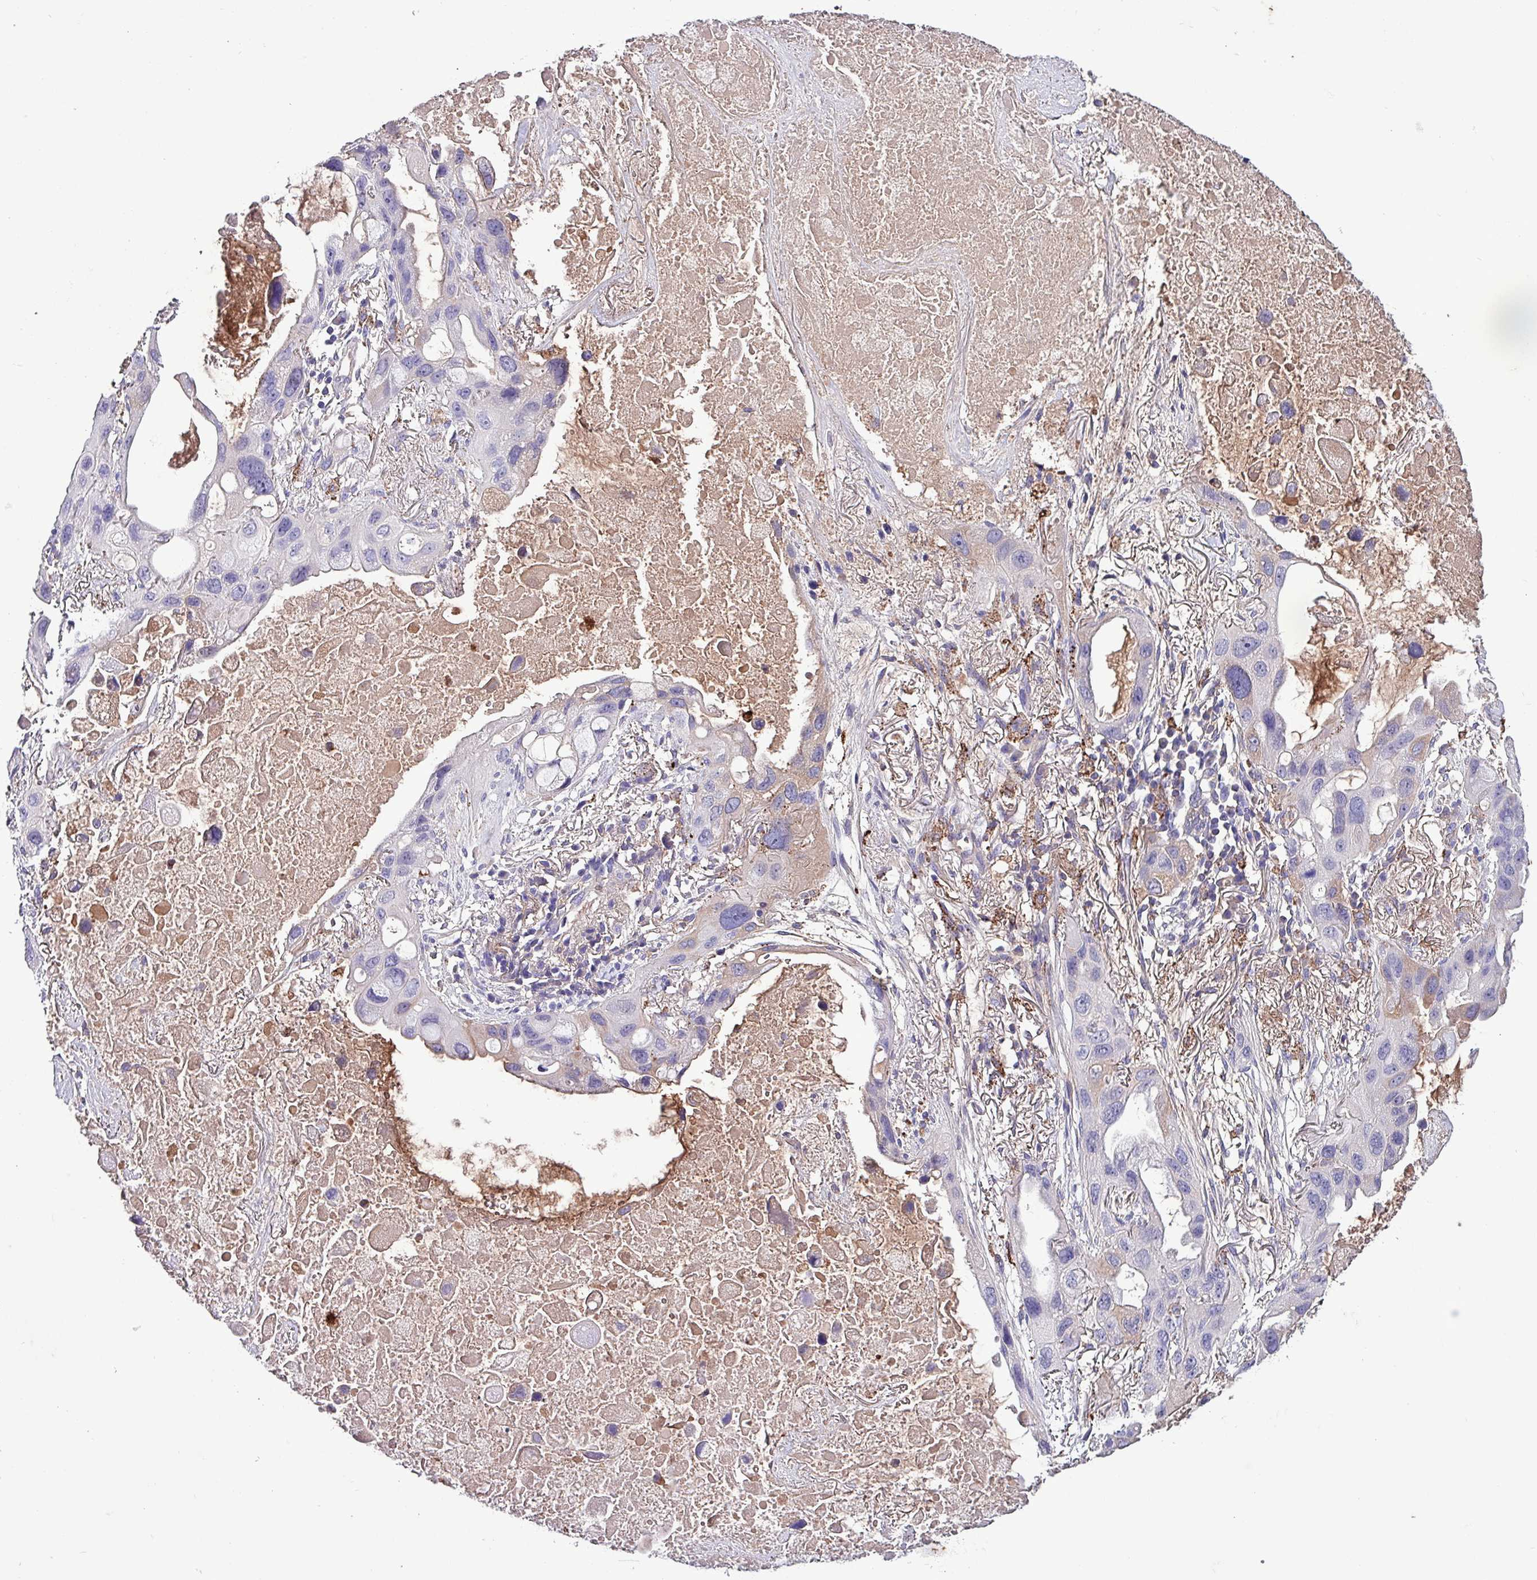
{"staining": {"intensity": "negative", "quantity": "none", "location": "none"}, "tissue": "lung cancer", "cell_type": "Tumor cells", "image_type": "cancer", "snomed": [{"axis": "morphology", "description": "Squamous cell carcinoma, NOS"}, {"axis": "topography", "description": "Lung"}], "caption": "IHC photomicrograph of human lung squamous cell carcinoma stained for a protein (brown), which exhibits no expression in tumor cells.", "gene": "HP", "patient": {"sex": "female", "age": 73}}